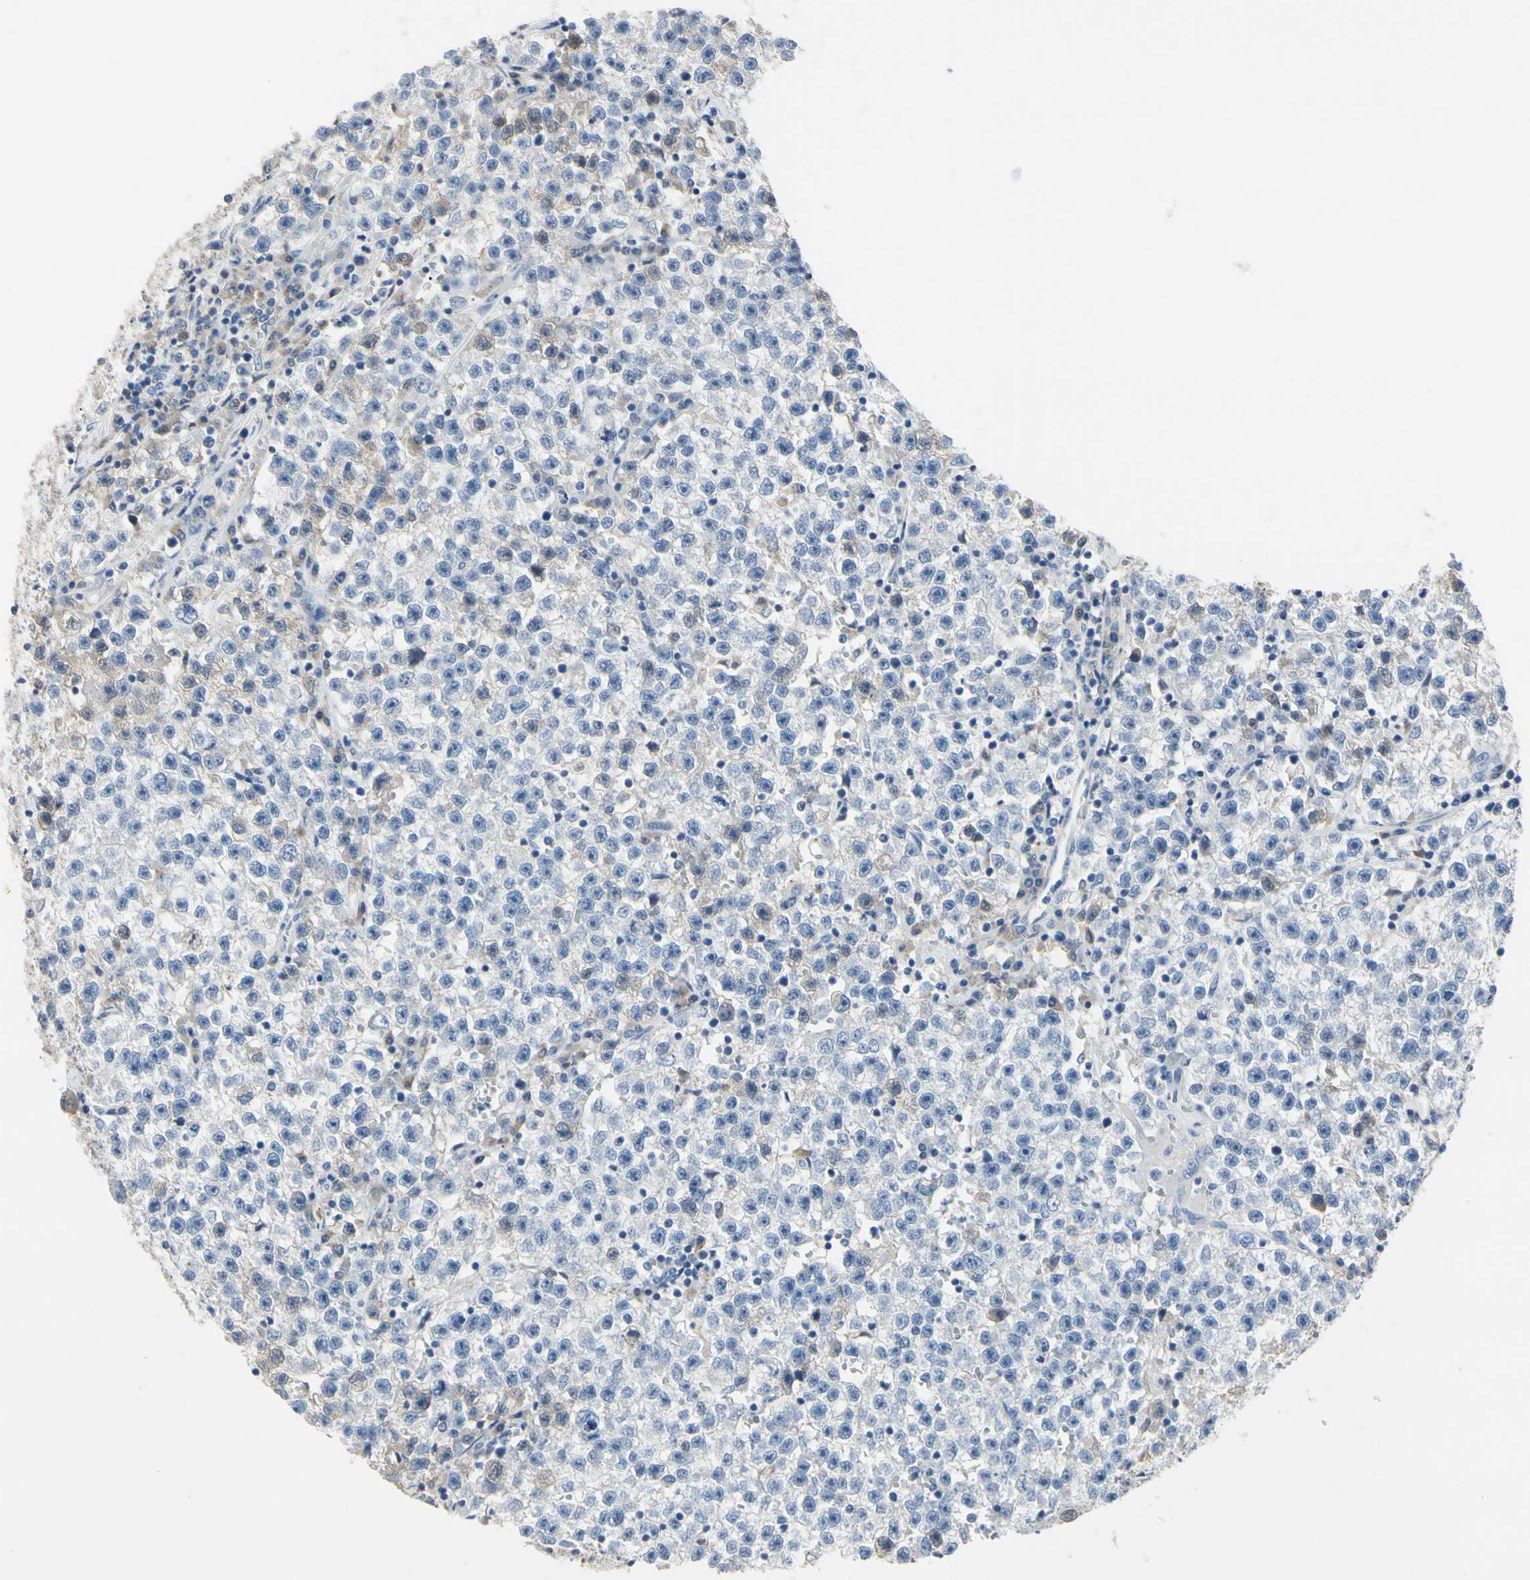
{"staining": {"intensity": "weak", "quantity": "<25%", "location": "cytoplasmic/membranous"}, "tissue": "testis cancer", "cell_type": "Tumor cells", "image_type": "cancer", "snomed": [{"axis": "morphology", "description": "Seminoma, NOS"}, {"axis": "topography", "description": "Testis"}], "caption": "Immunohistochemical staining of testis cancer (seminoma) exhibits no significant positivity in tumor cells.", "gene": "ECRG4", "patient": {"sex": "male", "age": 22}}